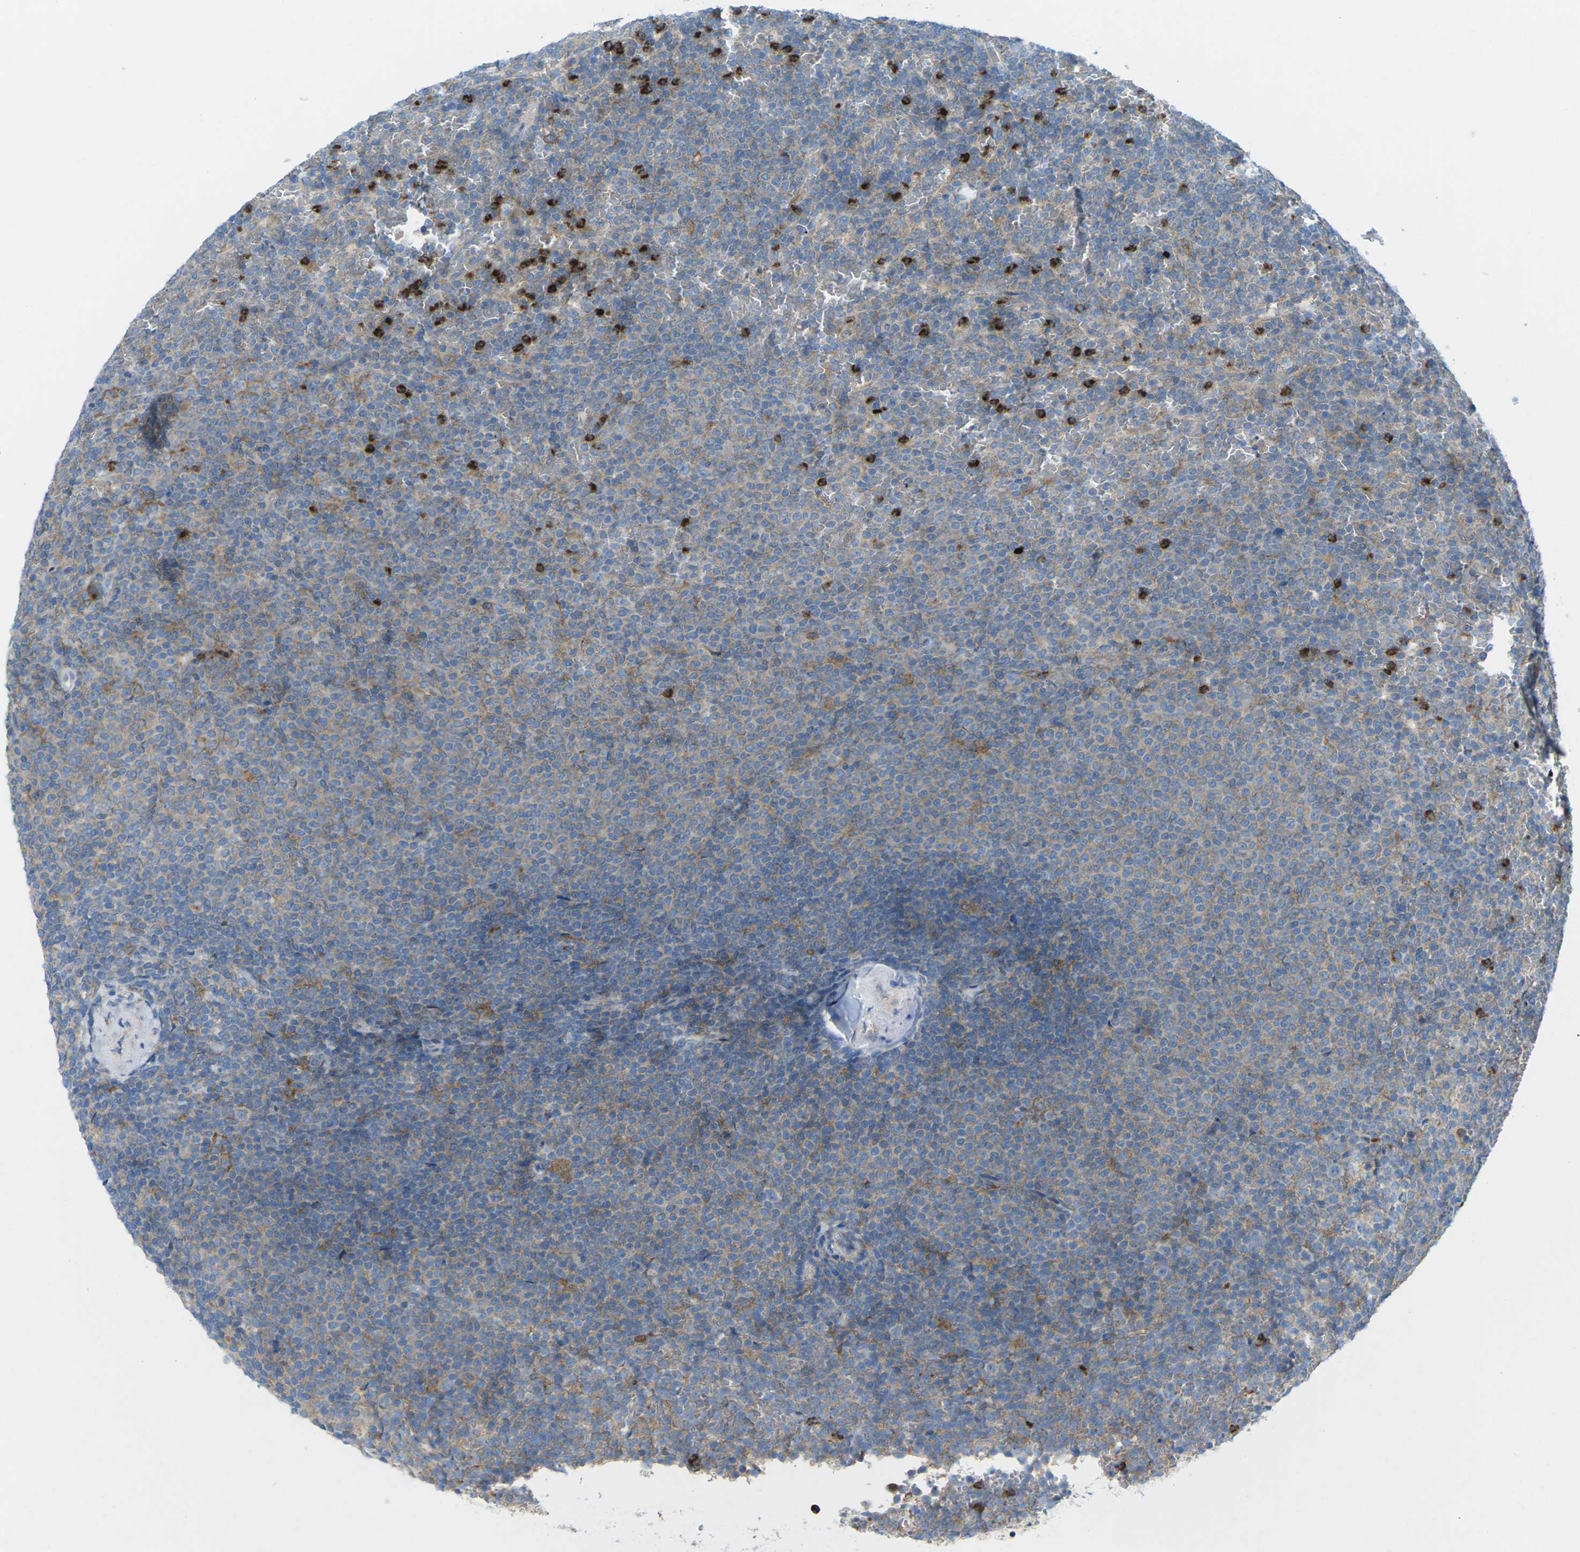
{"staining": {"intensity": "weak", "quantity": "<25%", "location": "cytoplasmic/membranous"}, "tissue": "lymphoma", "cell_type": "Tumor cells", "image_type": "cancer", "snomed": [{"axis": "morphology", "description": "Malignant lymphoma, non-Hodgkin's type, Low grade"}, {"axis": "topography", "description": "Spleen"}], "caption": "DAB (3,3'-diaminobenzidine) immunohistochemical staining of human malignant lymphoma, non-Hodgkin's type (low-grade) reveals no significant staining in tumor cells.", "gene": "STK11", "patient": {"sex": "female", "age": 77}}